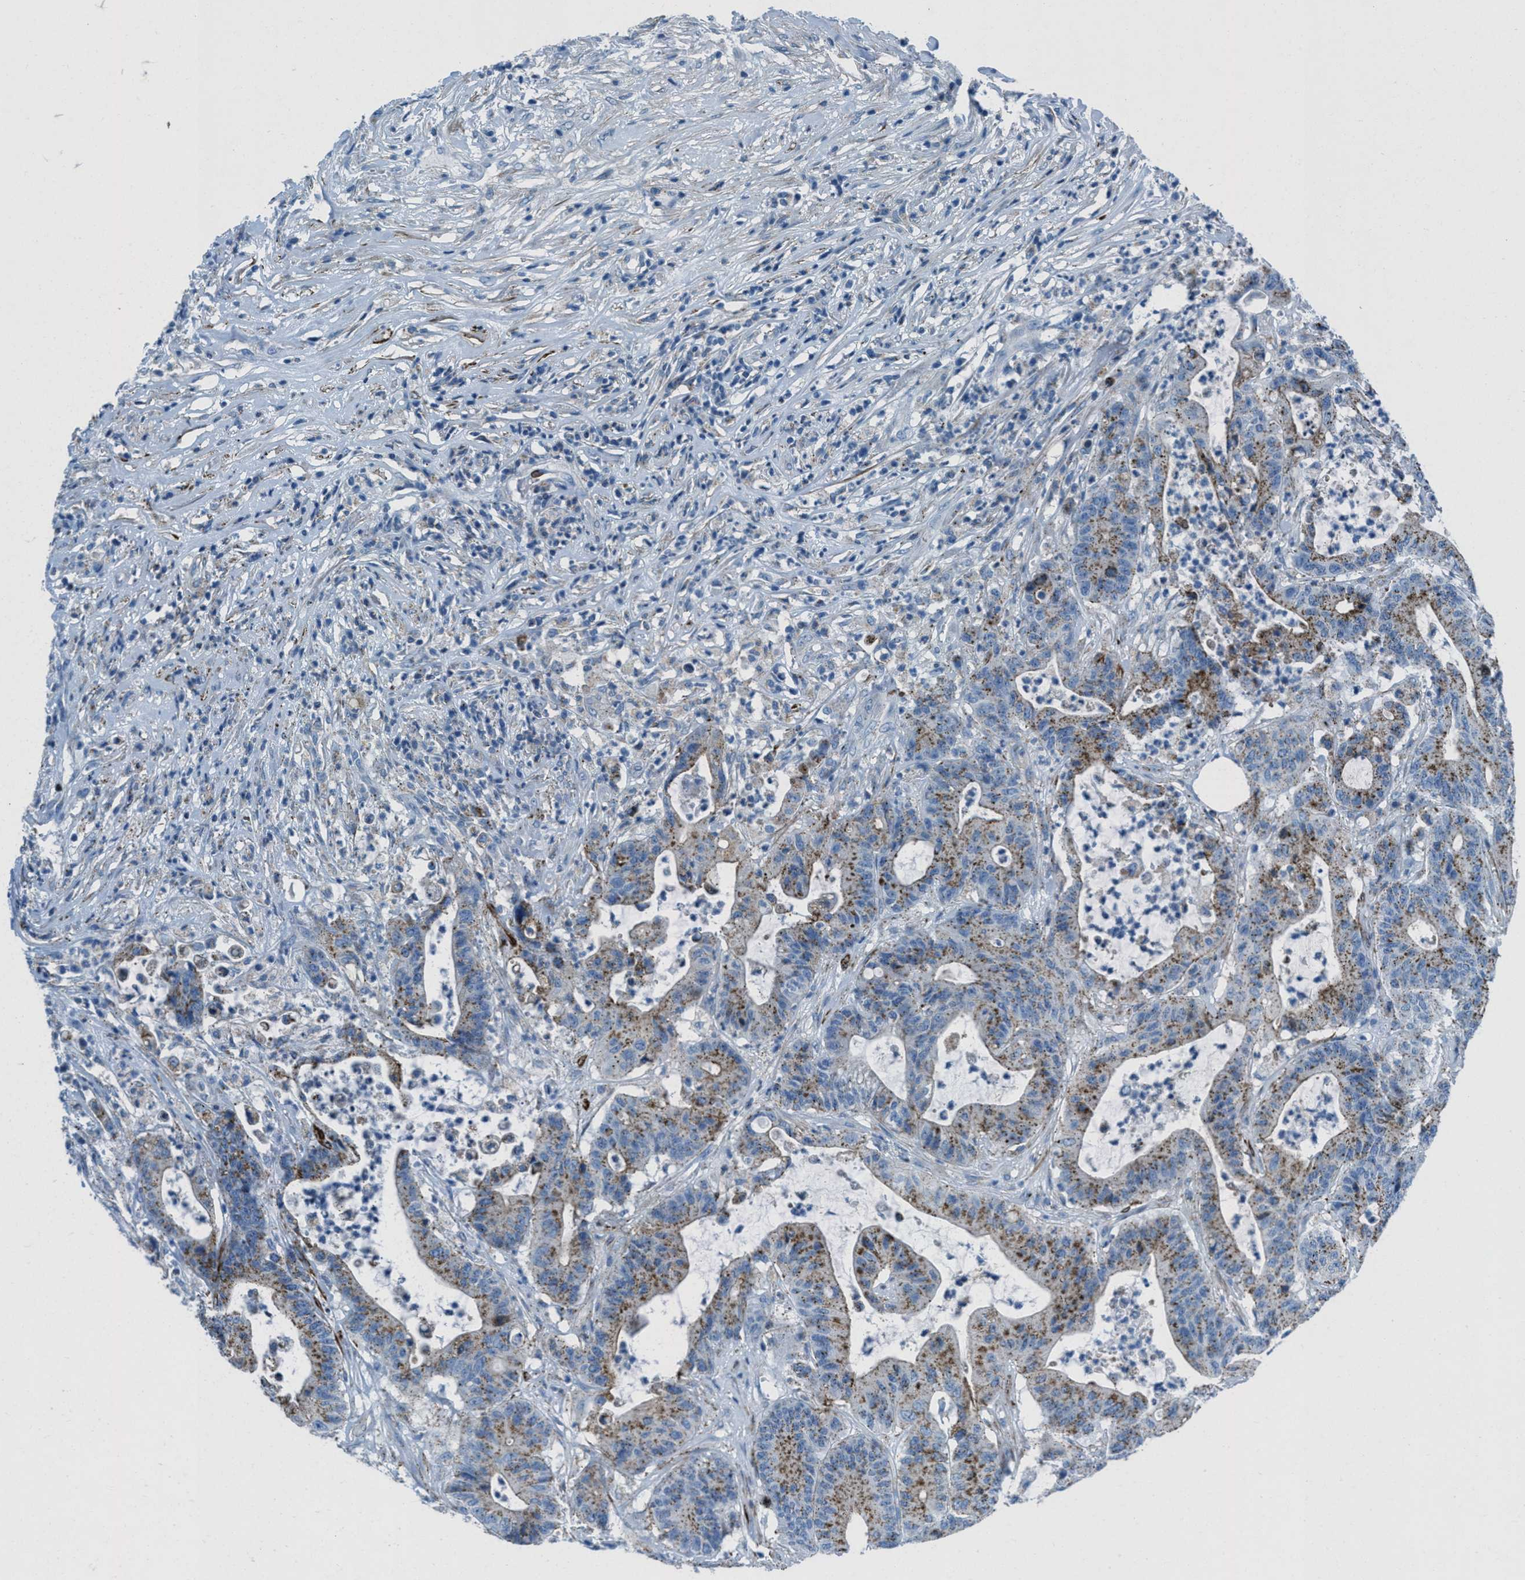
{"staining": {"intensity": "moderate", "quantity": ">75%", "location": "cytoplasmic/membranous"}, "tissue": "colorectal cancer", "cell_type": "Tumor cells", "image_type": "cancer", "snomed": [{"axis": "morphology", "description": "Adenocarcinoma, NOS"}, {"axis": "topography", "description": "Colon"}], "caption": "This image demonstrates immunohistochemistry (IHC) staining of adenocarcinoma (colorectal), with medium moderate cytoplasmic/membranous expression in approximately >75% of tumor cells.", "gene": "MFSD13A", "patient": {"sex": "female", "age": 84}}